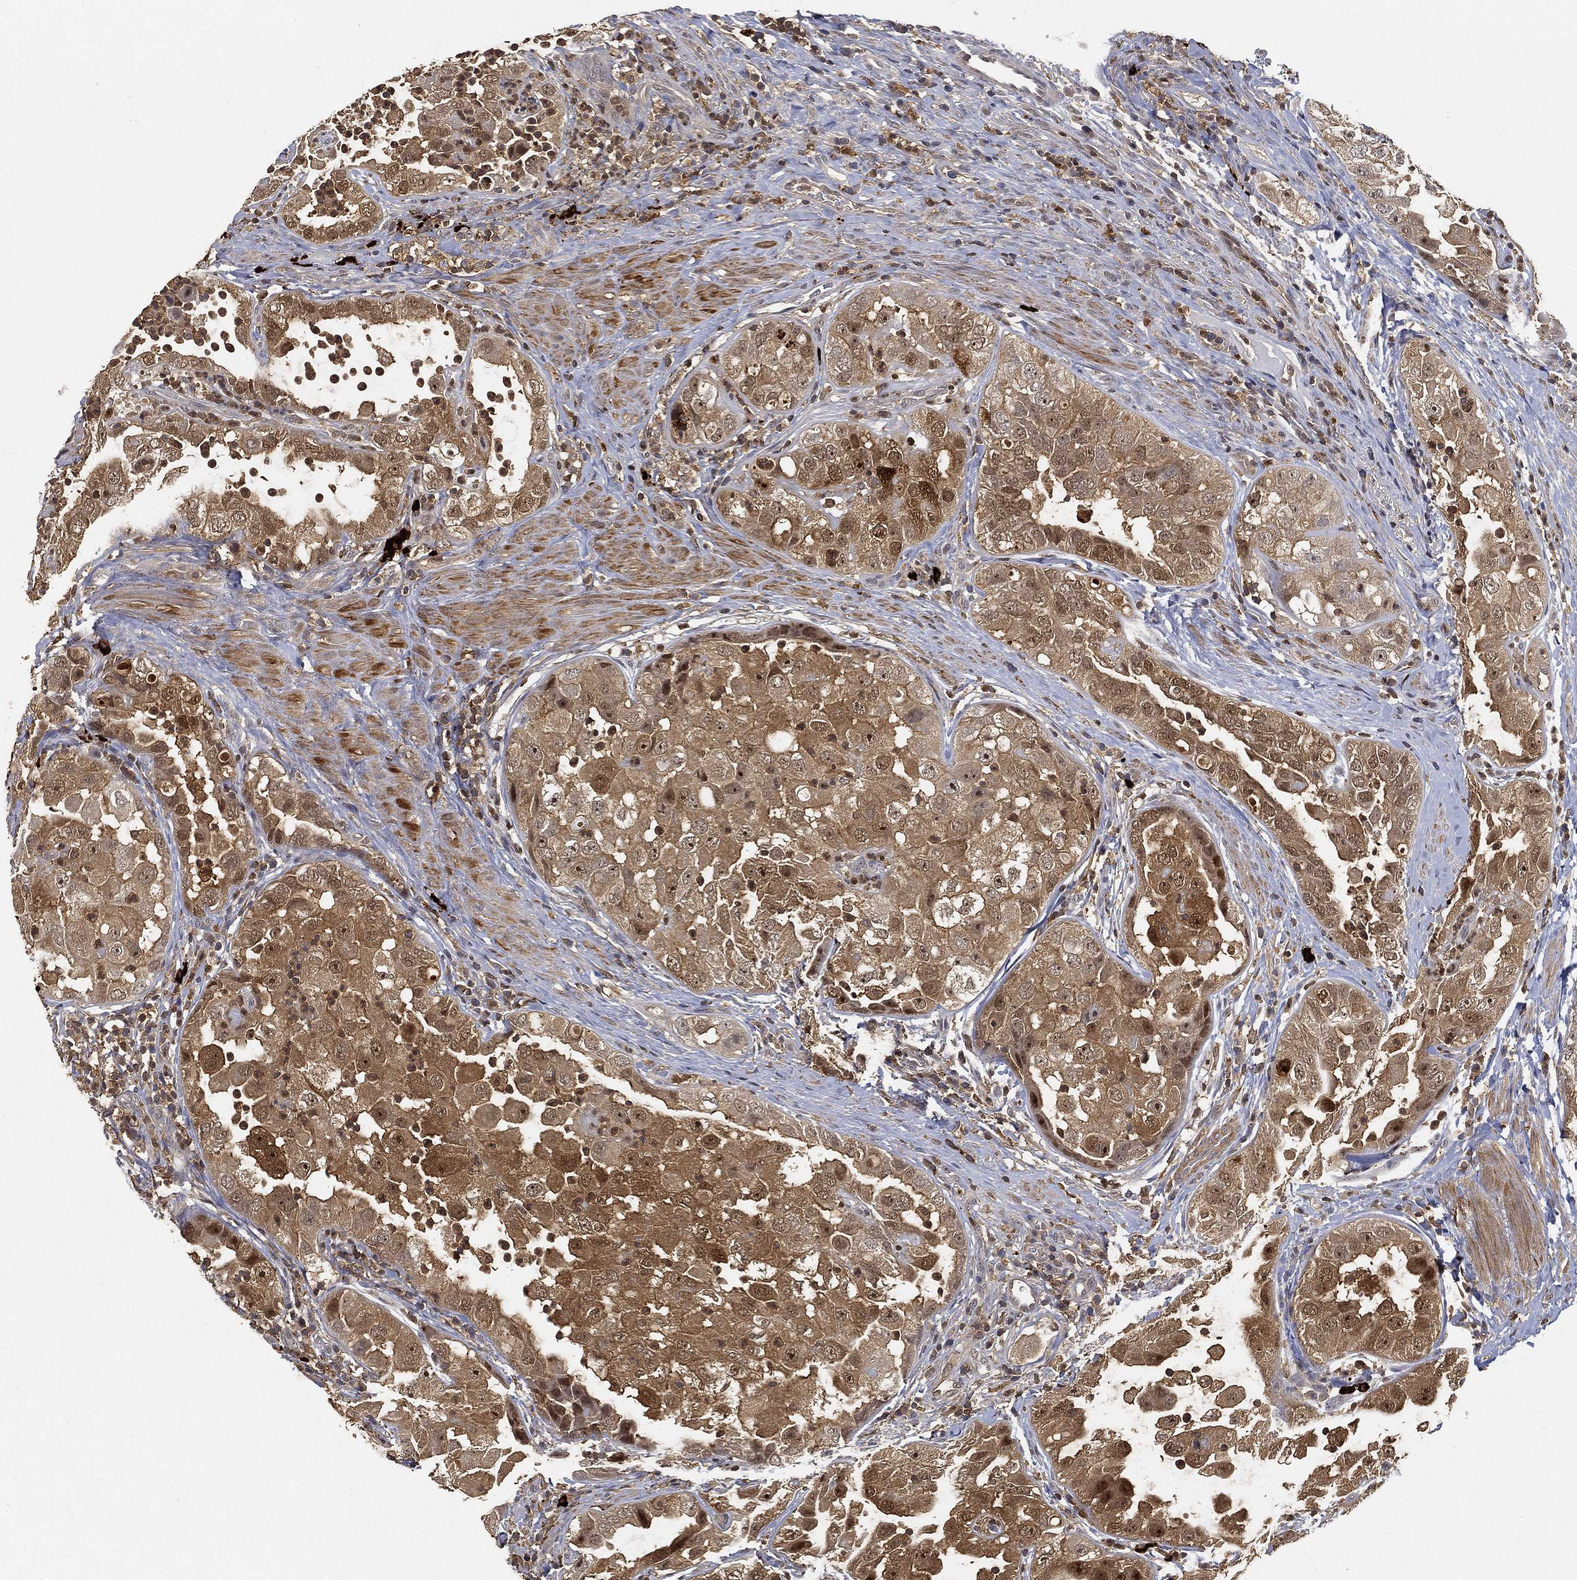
{"staining": {"intensity": "moderate", "quantity": "25%-75%", "location": "cytoplasmic/membranous"}, "tissue": "urothelial cancer", "cell_type": "Tumor cells", "image_type": "cancer", "snomed": [{"axis": "morphology", "description": "Urothelial carcinoma, High grade"}, {"axis": "topography", "description": "Urinary bladder"}], "caption": "The micrograph shows a brown stain indicating the presence of a protein in the cytoplasmic/membranous of tumor cells in urothelial cancer.", "gene": "CRYL1", "patient": {"sex": "female", "age": 41}}